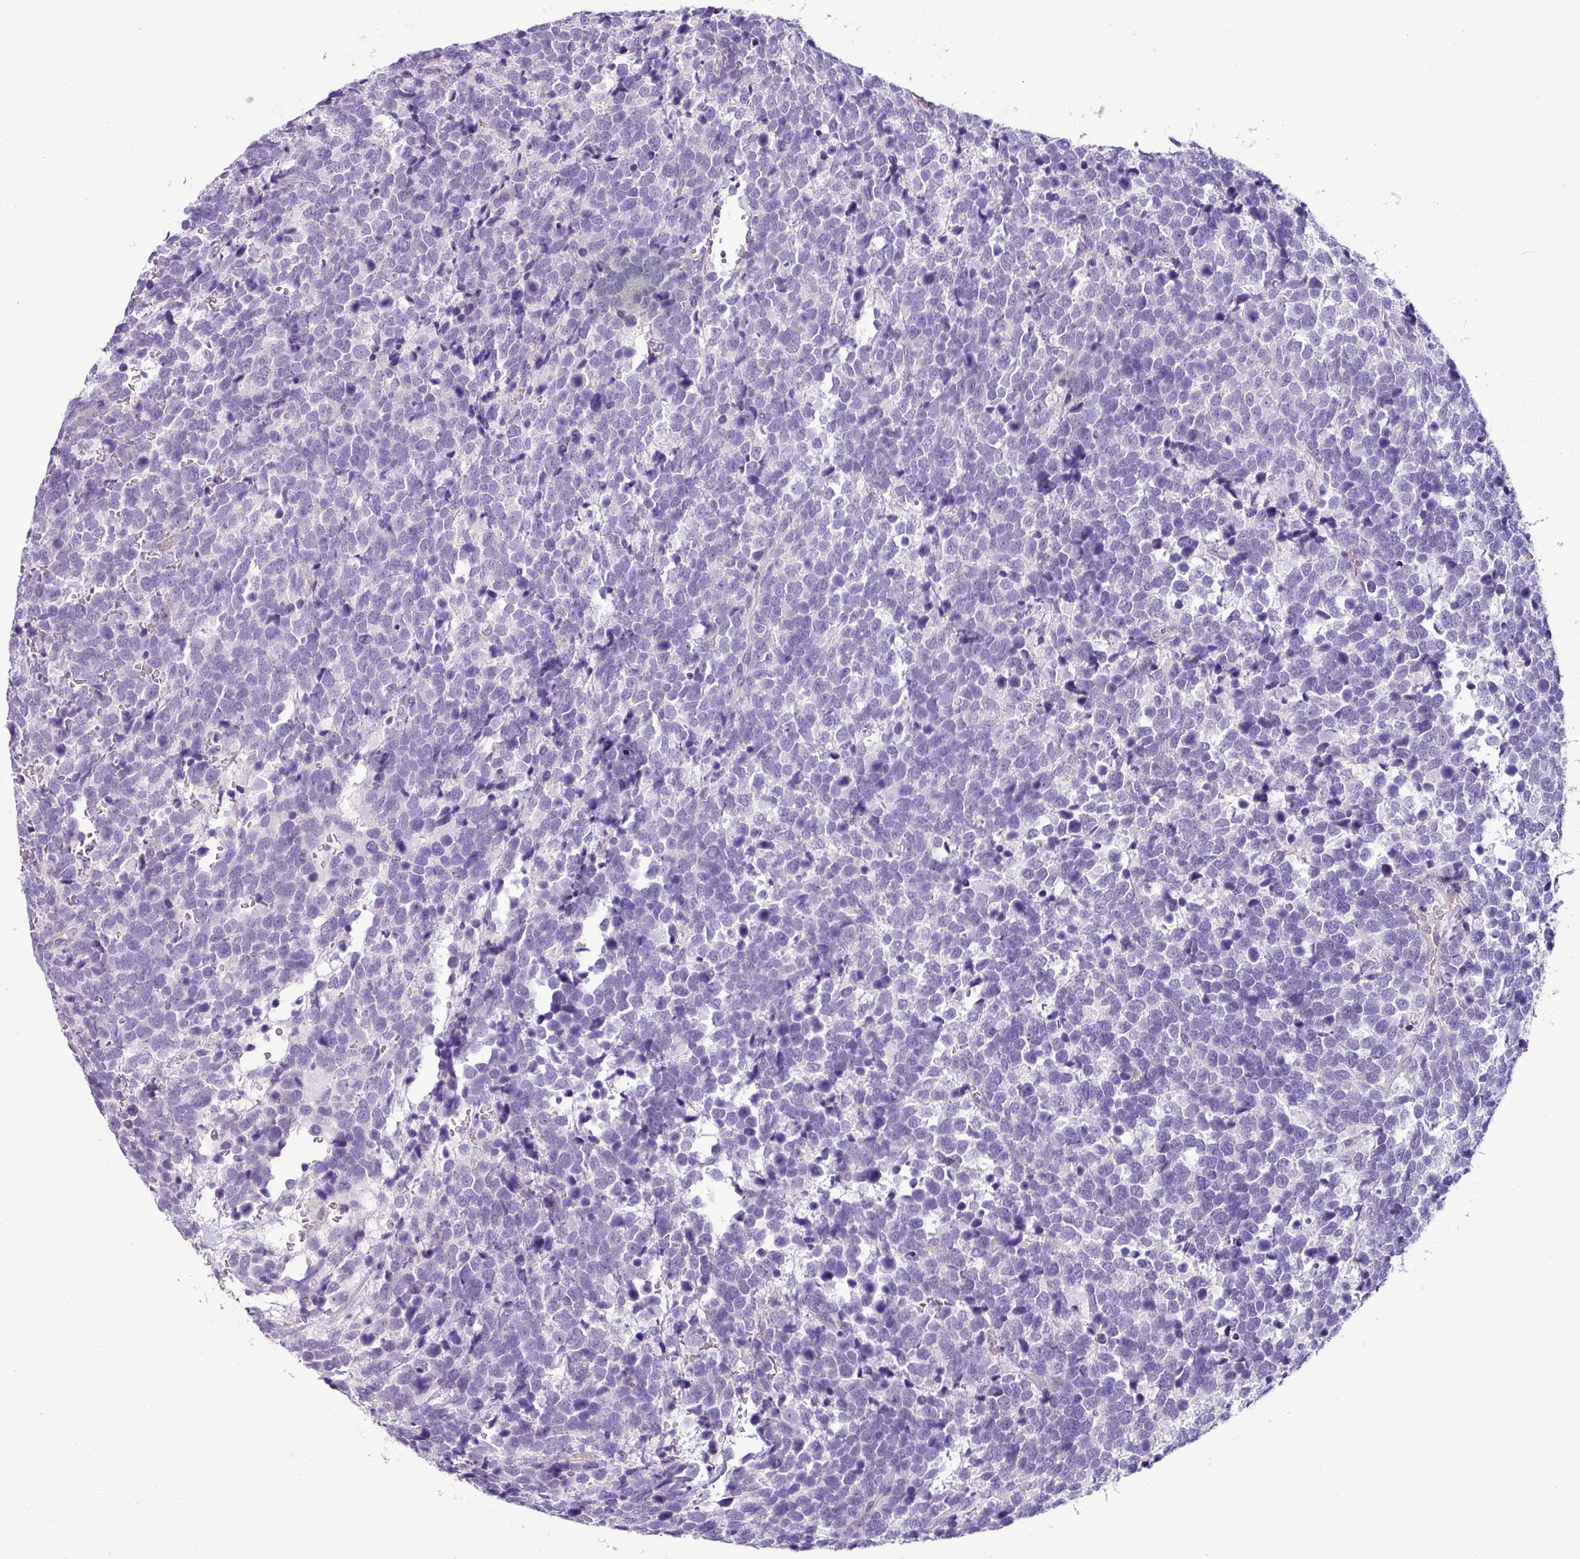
{"staining": {"intensity": "negative", "quantity": "none", "location": "none"}, "tissue": "urothelial cancer", "cell_type": "Tumor cells", "image_type": "cancer", "snomed": [{"axis": "morphology", "description": "Urothelial carcinoma, High grade"}, {"axis": "topography", "description": "Urinary bladder"}], "caption": "Urothelial cancer was stained to show a protein in brown. There is no significant positivity in tumor cells.", "gene": "TMEM178B", "patient": {"sex": "female", "age": 82}}